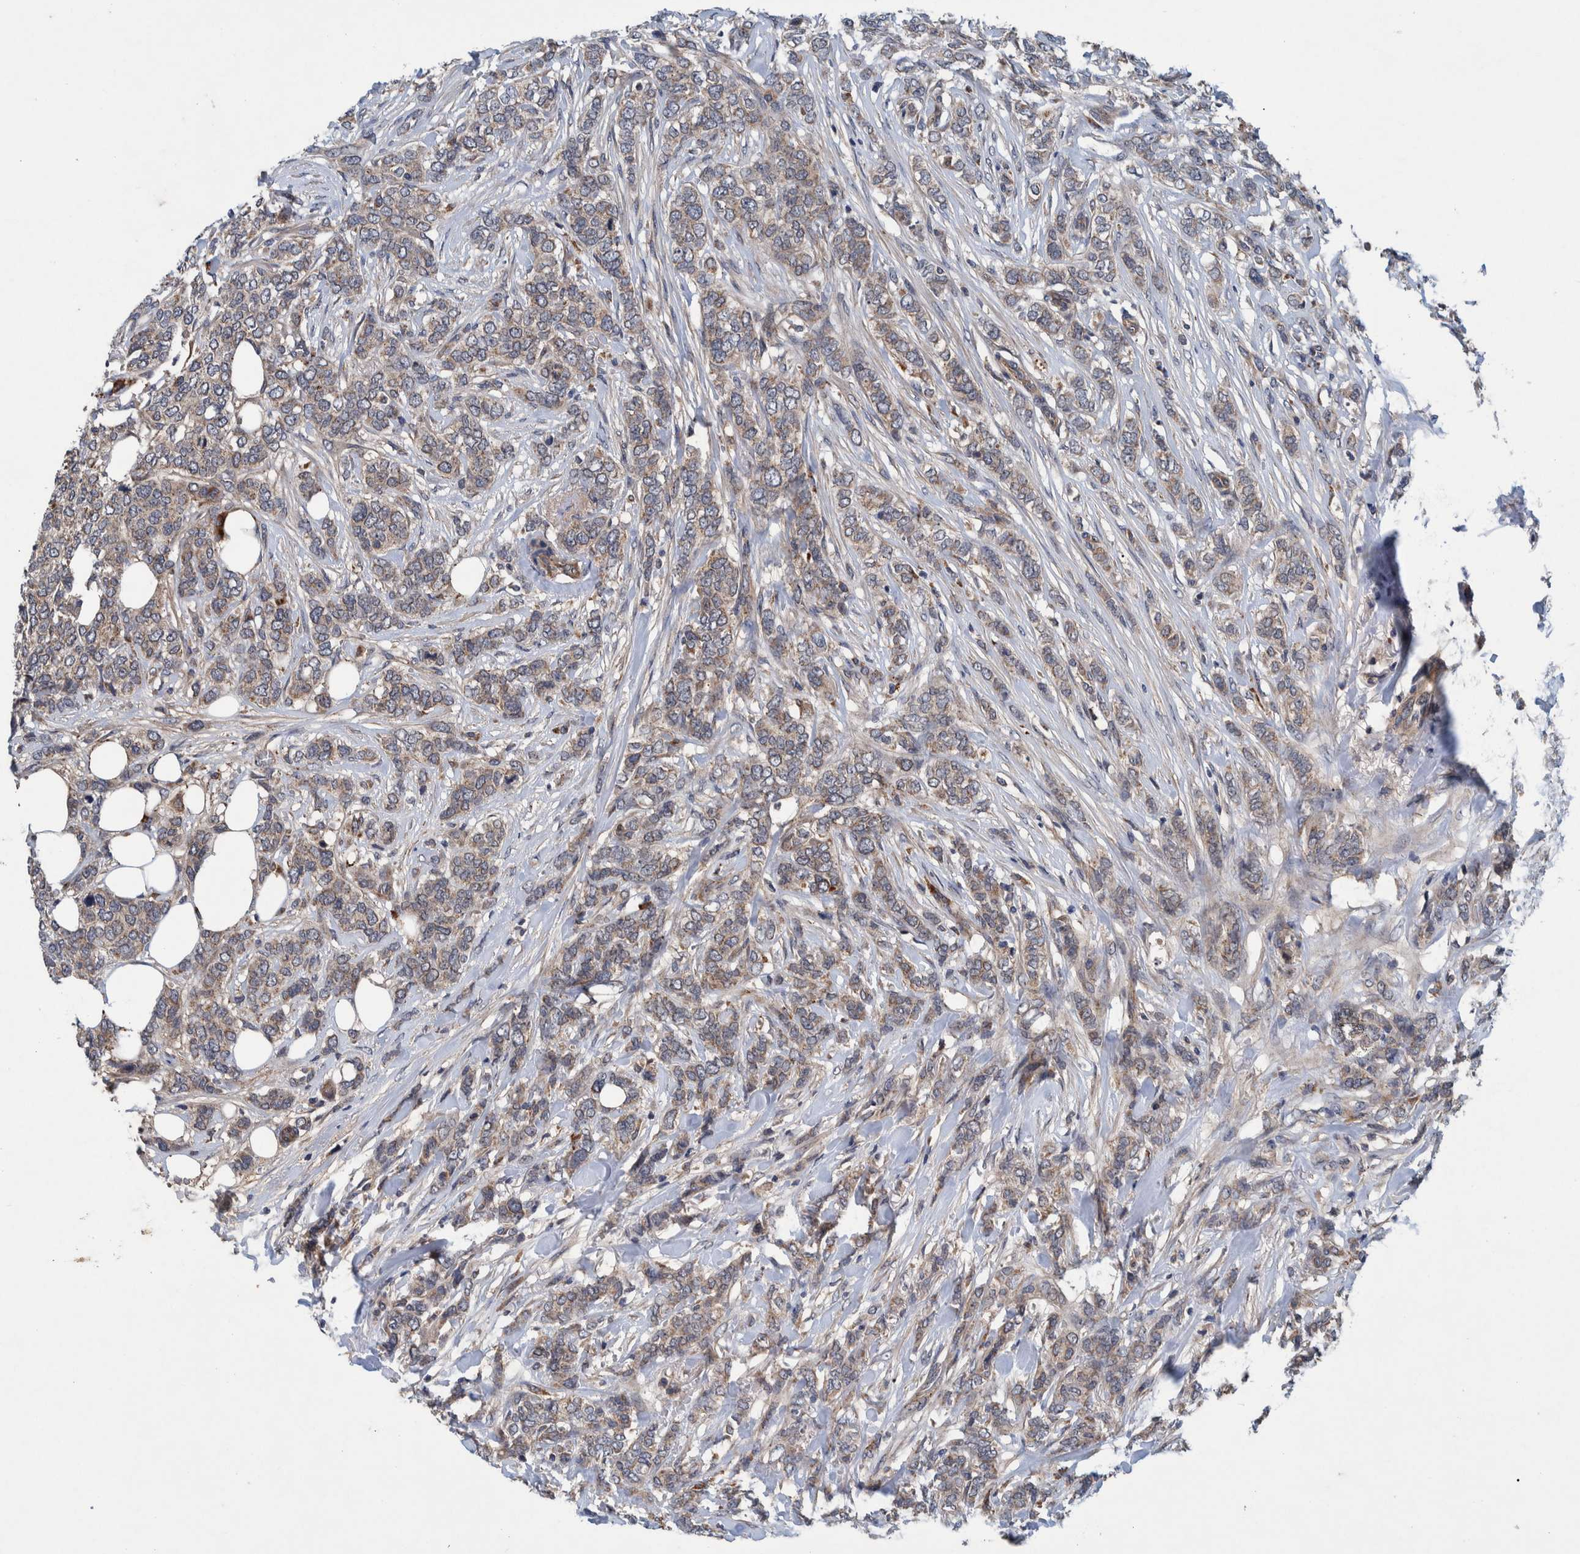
{"staining": {"intensity": "weak", "quantity": ">75%", "location": "cytoplasmic/membranous"}, "tissue": "breast cancer", "cell_type": "Tumor cells", "image_type": "cancer", "snomed": [{"axis": "morphology", "description": "Lobular carcinoma"}, {"axis": "topography", "description": "Skin"}, {"axis": "topography", "description": "Breast"}], "caption": "This is a photomicrograph of immunohistochemistry (IHC) staining of breast lobular carcinoma, which shows weak staining in the cytoplasmic/membranous of tumor cells.", "gene": "ITIH3", "patient": {"sex": "female", "age": 46}}